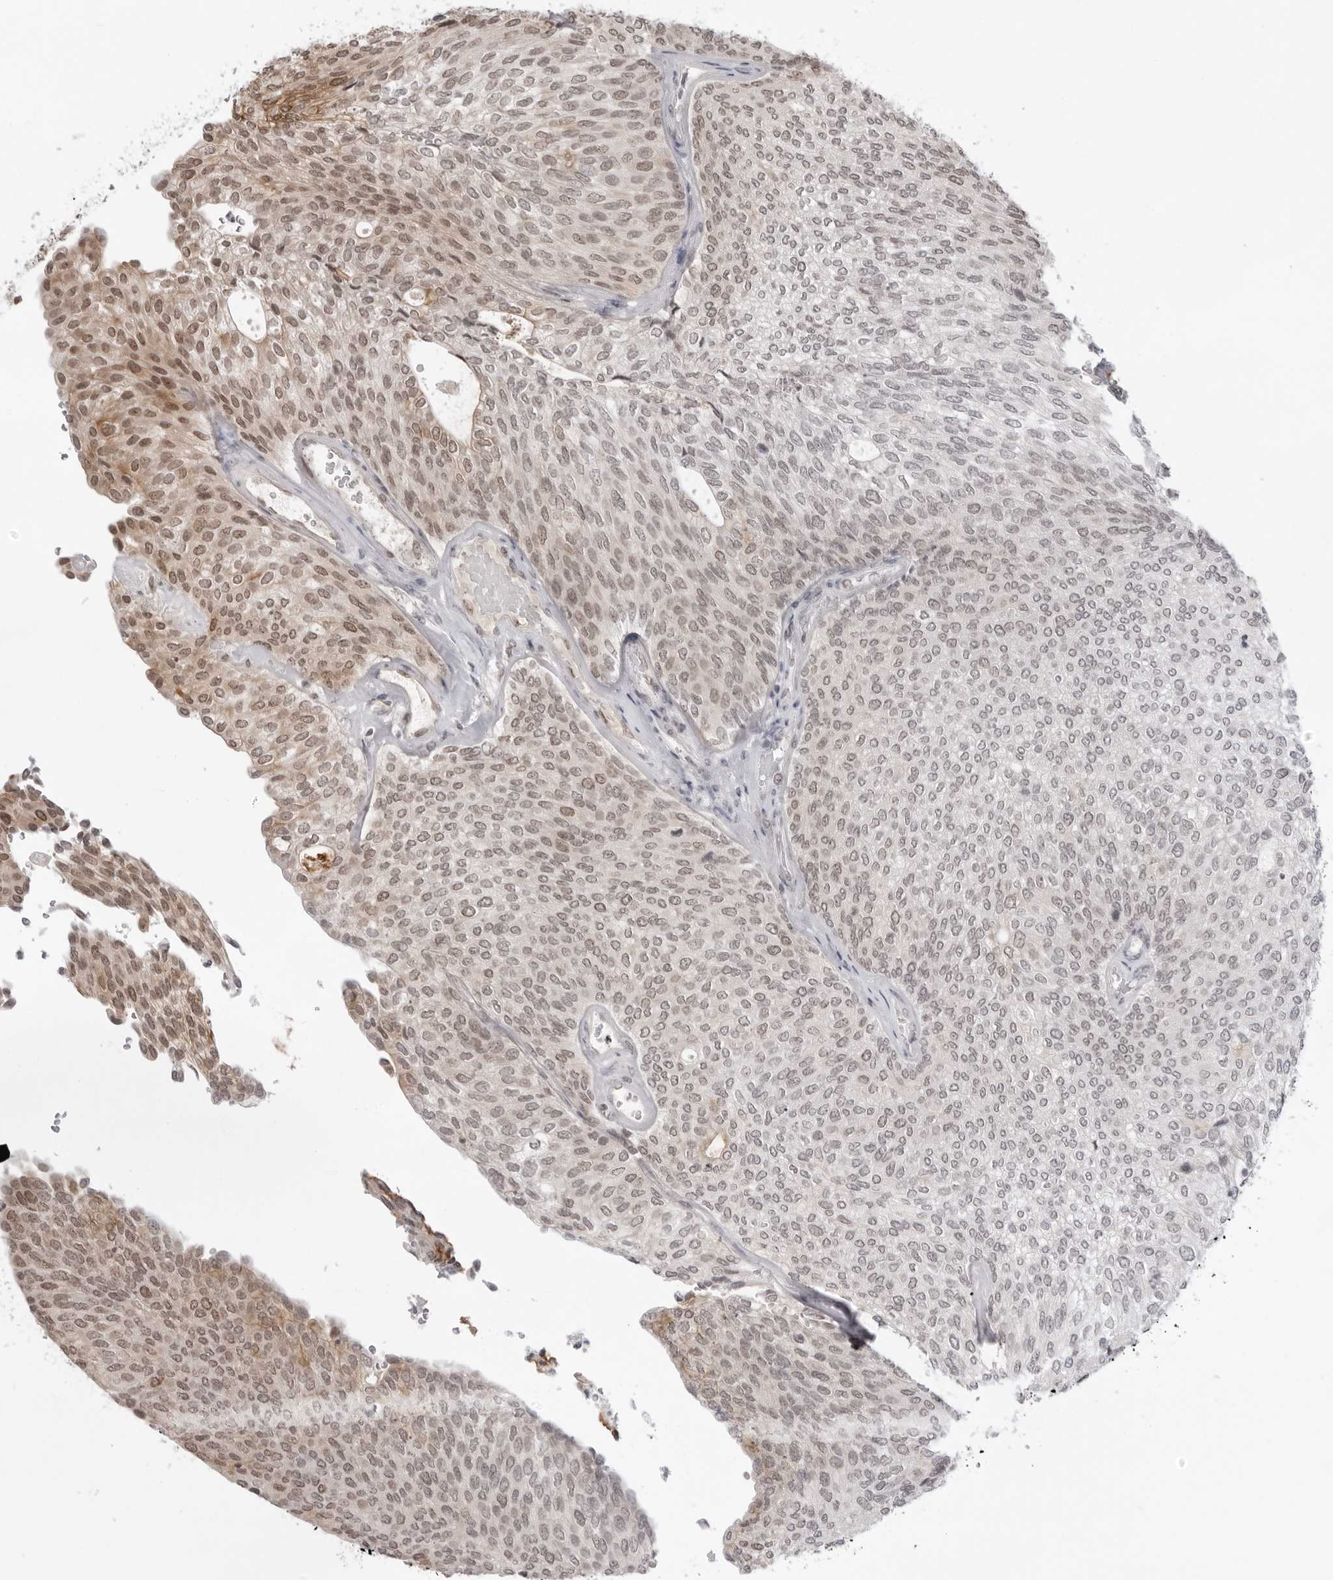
{"staining": {"intensity": "moderate", "quantity": "25%-75%", "location": "nuclear"}, "tissue": "urothelial cancer", "cell_type": "Tumor cells", "image_type": "cancer", "snomed": [{"axis": "morphology", "description": "Urothelial carcinoma, Low grade"}, {"axis": "topography", "description": "Urinary bladder"}], "caption": "A photomicrograph of human urothelial carcinoma (low-grade) stained for a protein displays moderate nuclear brown staining in tumor cells.", "gene": "EXOSC10", "patient": {"sex": "female", "age": 79}}